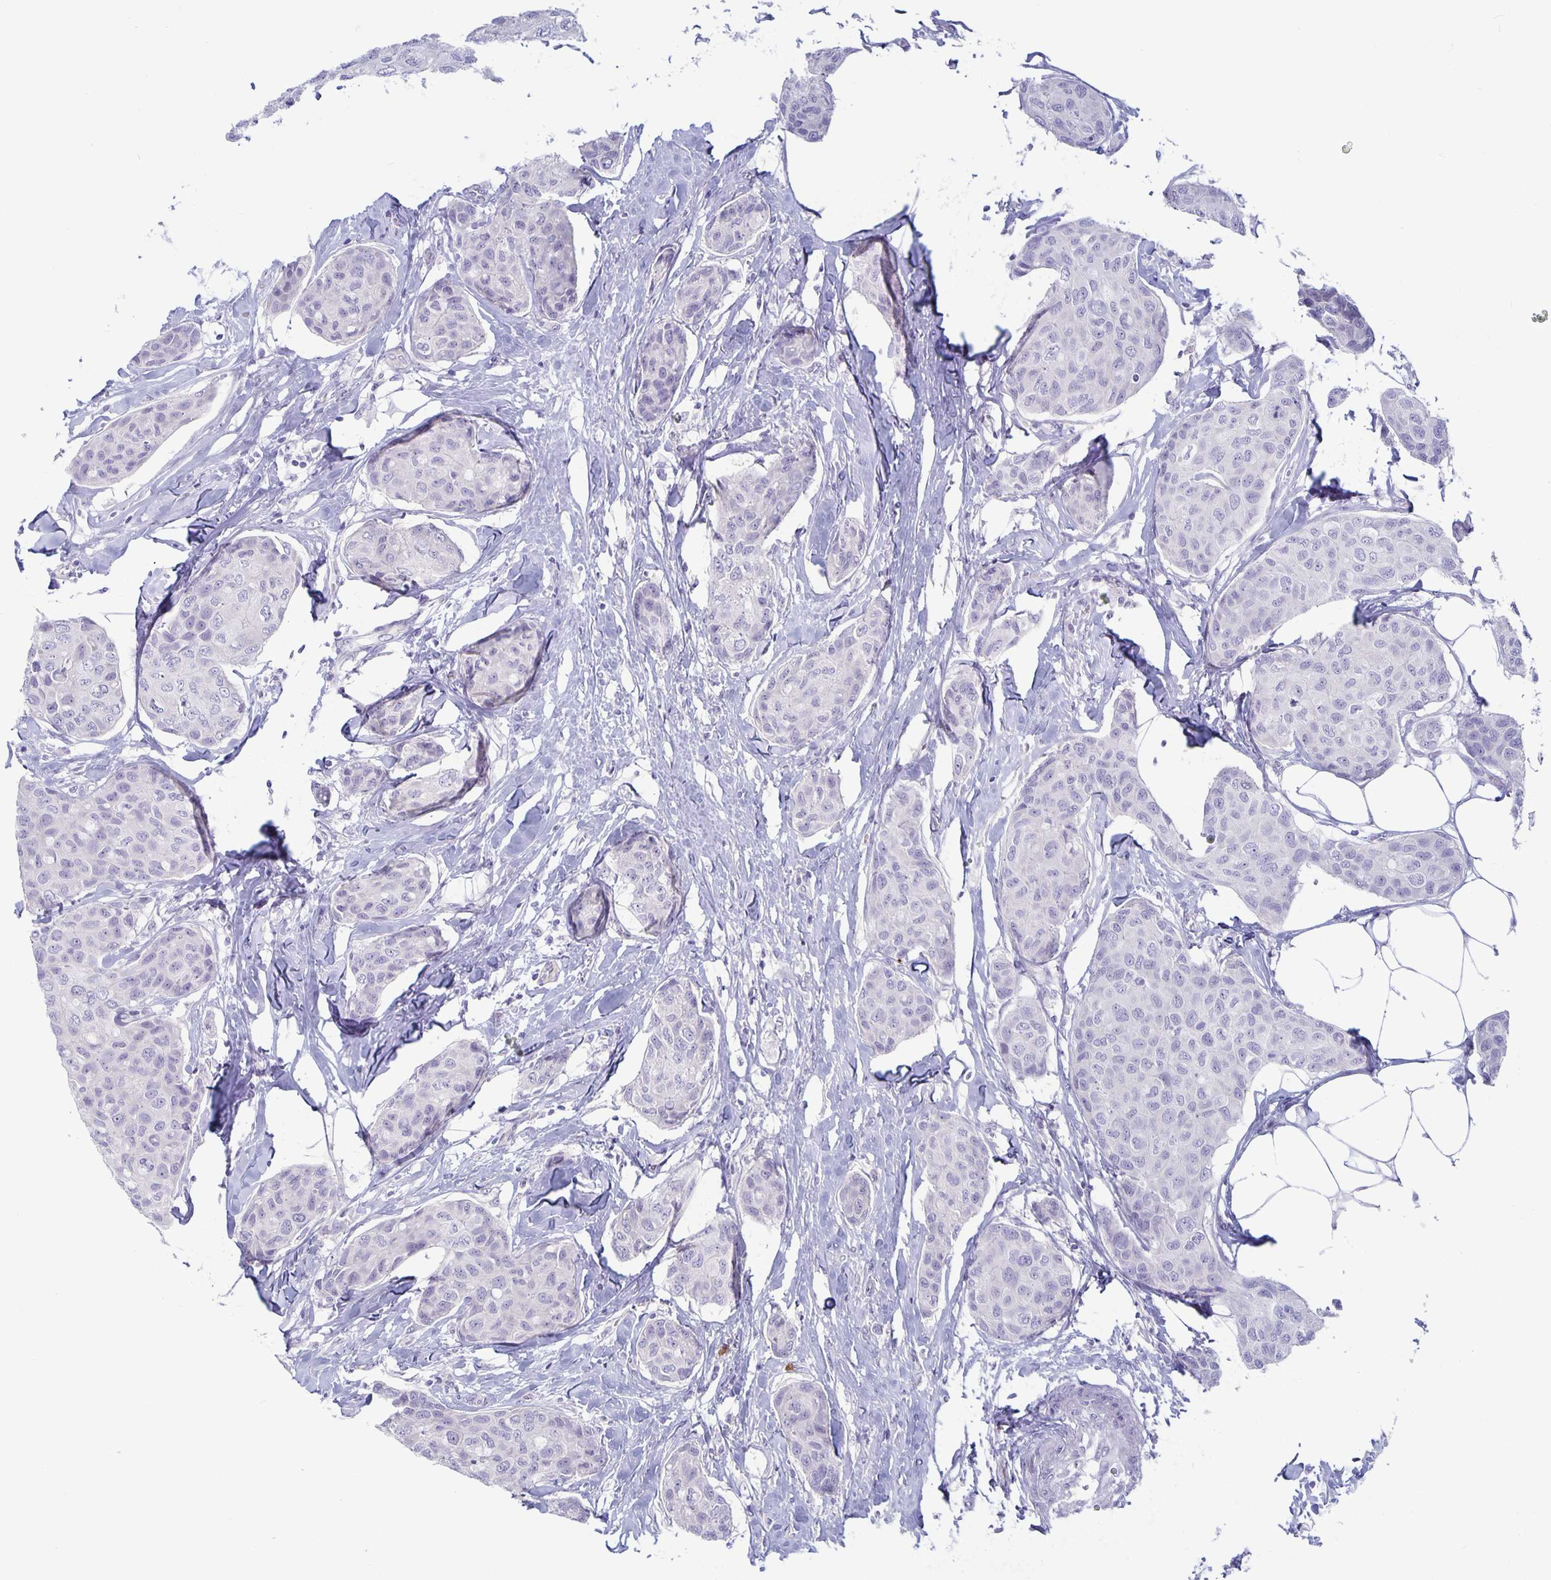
{"staining": {"intensity": "negative", "quantity": "none", "location": "none"}, "tissue": "breast cancer", "cell_type": "Tumor cells", "image_type": "cancer", "snomed": [{"axis": "morphology", "description": "Duct carcinoma"}, {"axis": "topography", "description": "Breast"}], "caption": "Breast cancer (intraductal carcinoma) stained for a protein using immunohistochemistry (IHC) exhibits no positivity tumor cells.", "gene": "PLCB3", "patient": {"sex": "female", "age": 80}}